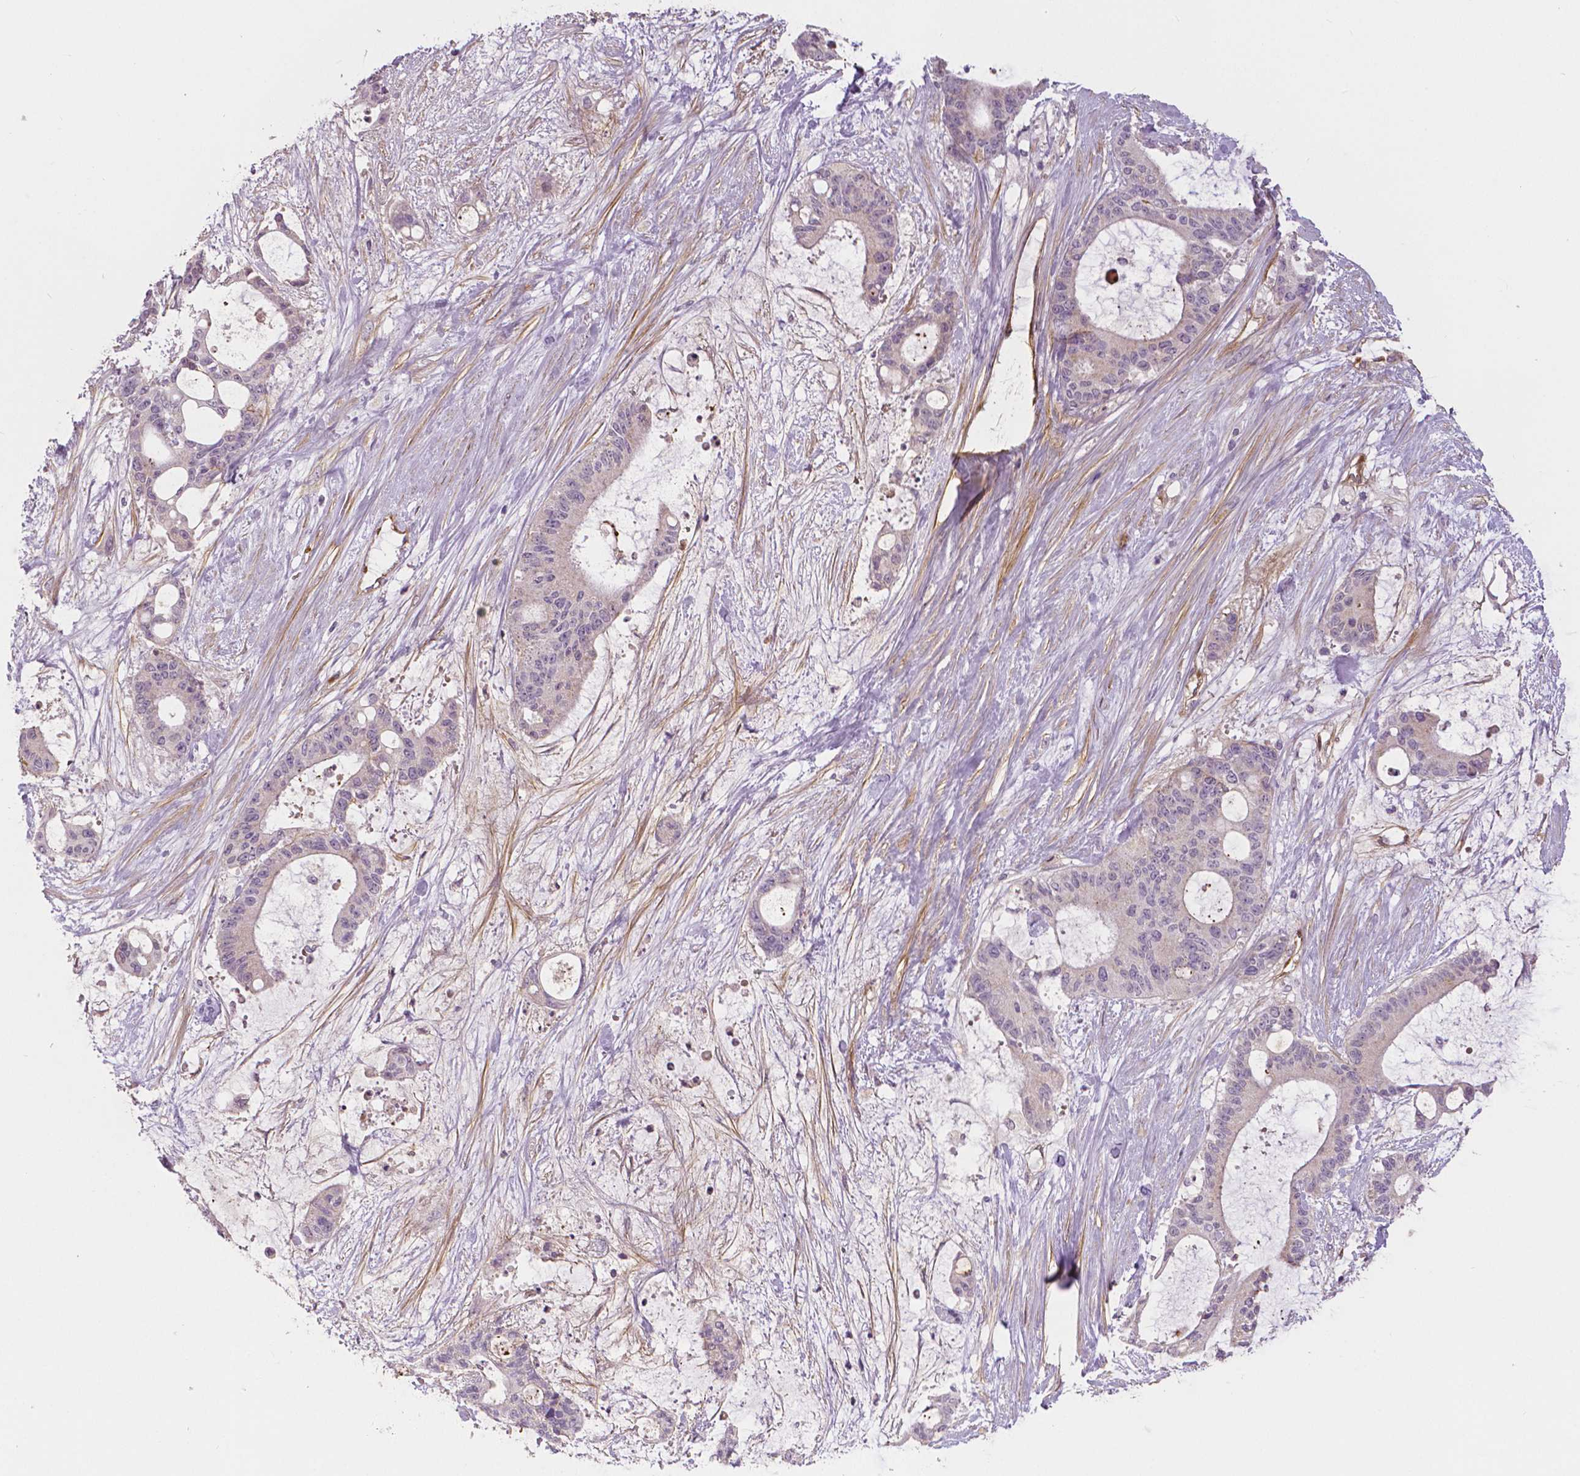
{"staining": {"intensity": "weak", "quantity": "<25%", "location": "cytoplasmic/membranous"}, "tissue": "liver cancer", "cell_type": "Tumor cells", "image_type": "cancer", "snomed": [{"axis": "morphology", "description": "Normal tissue, NOS"}, {"axis": "morphology", "description": "Cholangiocarcinoma"}, {"axis": "topography", "description": "Liver"}, {"axis": "topography", "description": "Peripheral nerve tissue"}], "caption": "Liver cancer (cholangiocarcinoma) was stained to show a protein in brown. There is no significant staining in tumor cells.", "gene": "FLT1", "patient": {"sex": "female", "age": 73}}